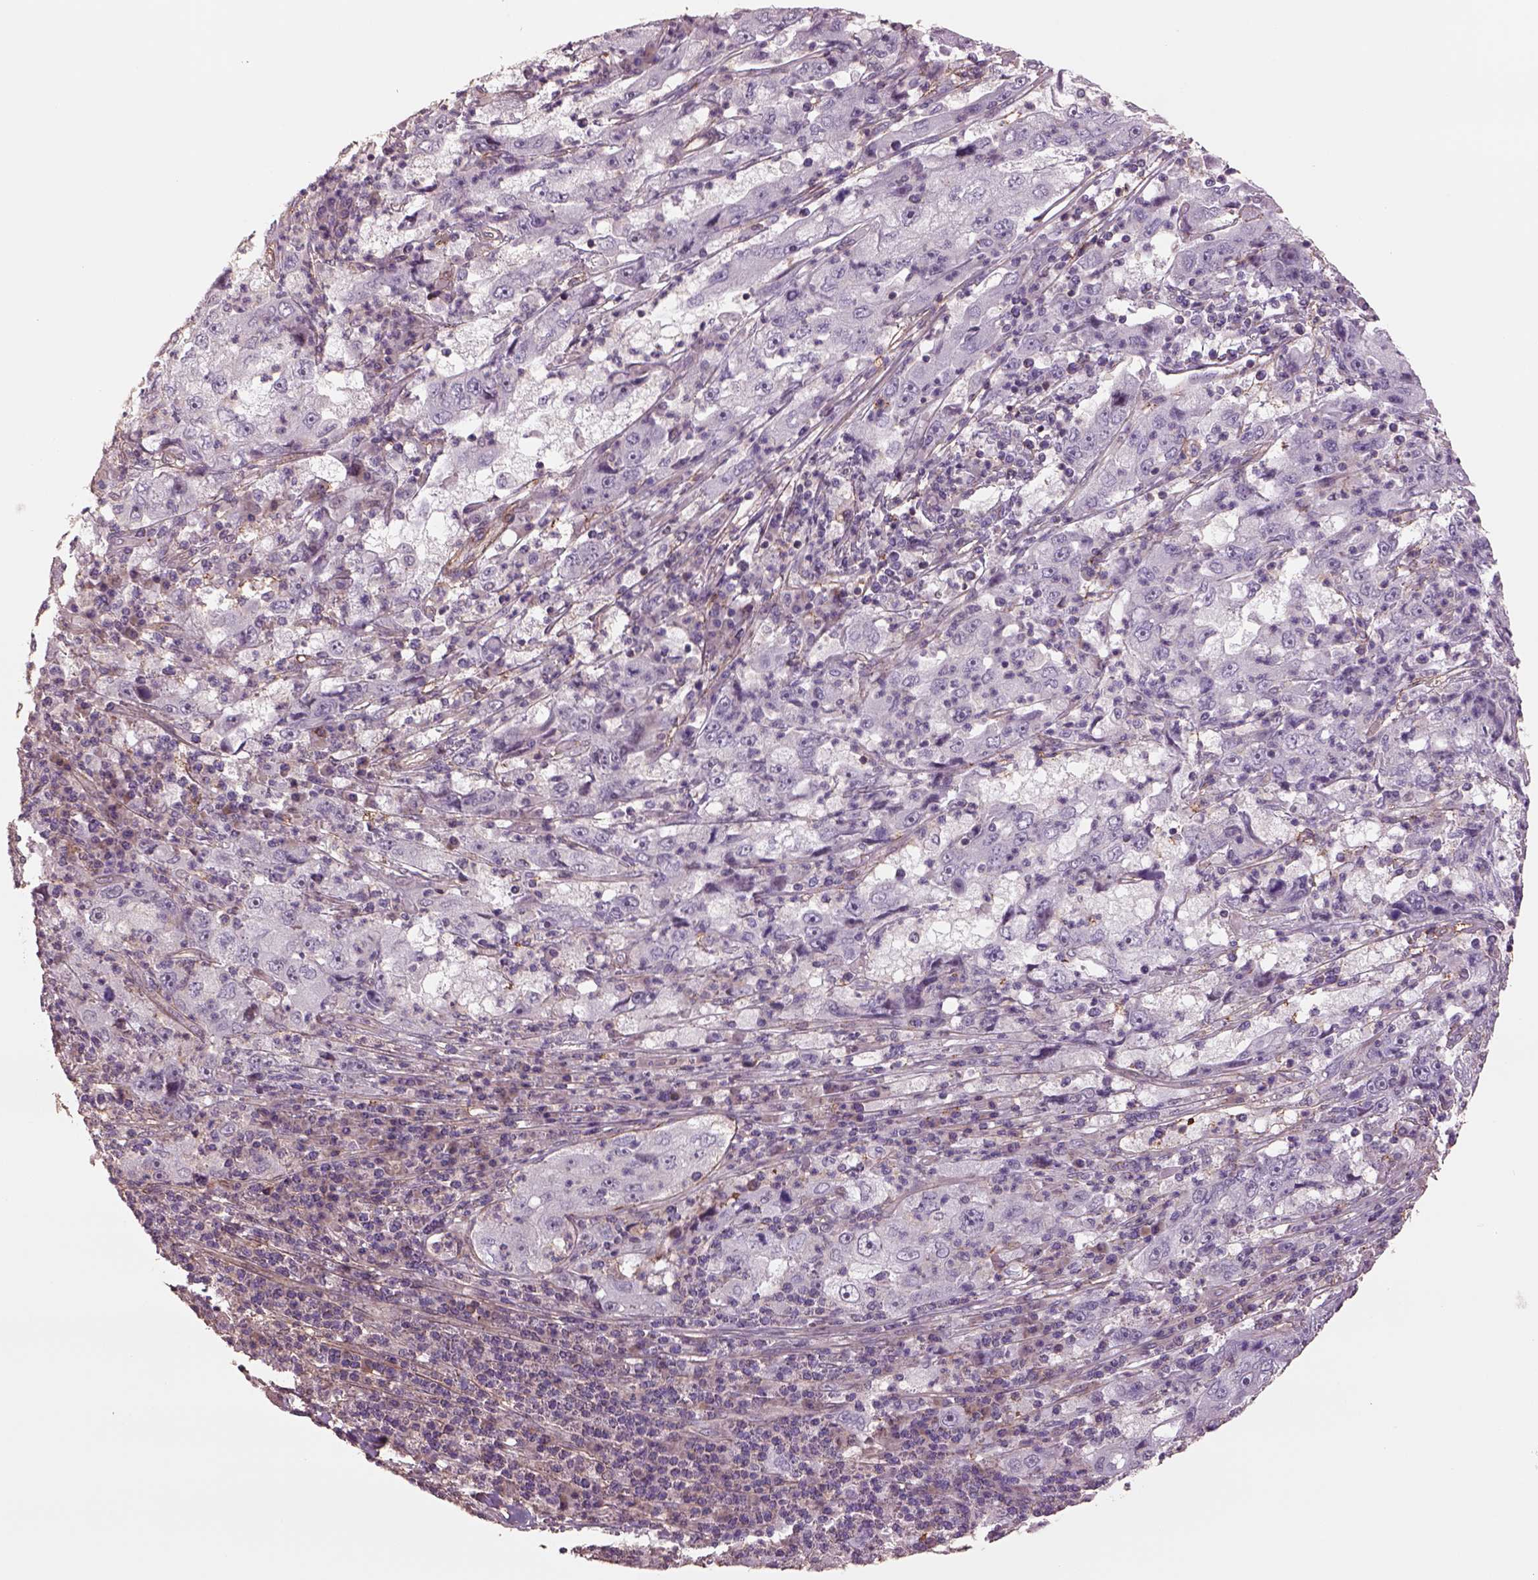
{"staining": {"intensity": "negative", "quantity": "none", "location": "none"}, "tissue": "cervical cancer", "cell_type": "Tumor cells", "image_type": "cancer", "snomed": [{"axis": "morphology", "description": "Squamous cell carcinoma, NOS"}, {"axis": "topography", "description": "Cervix"}], "caption": "IHC histopathology image of human cervical cancer (squamous cell carcinoma) stained for a protein (brown), which reveals no staining in tumor cells.", "gene": "LIN7A", "patient": {"sex": "female", "age": 36}}